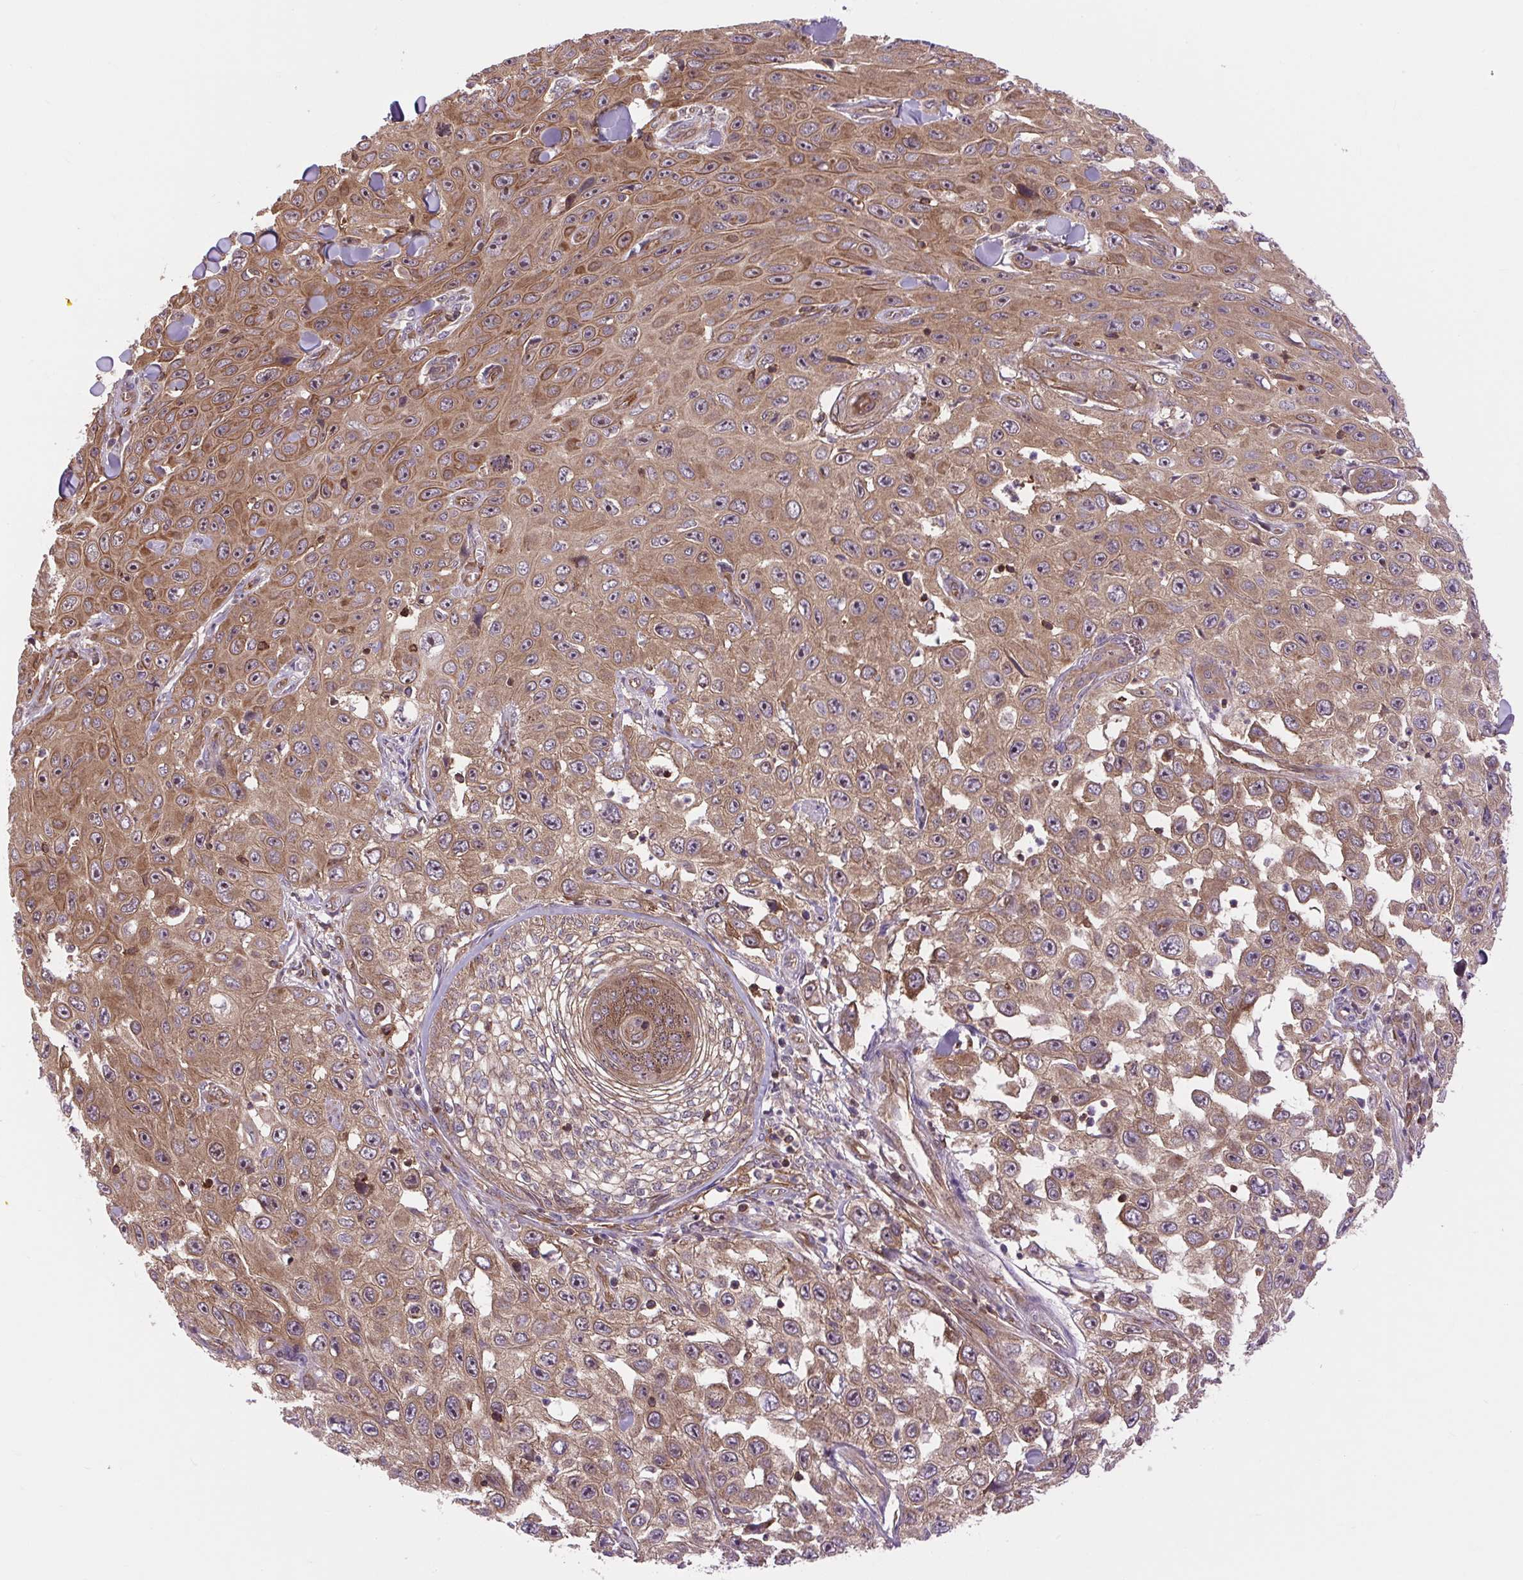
{"staining": {"intensity": "strong", "quantity": ">75%", "location": "cytoplasmic/membranous,nuclear"}, "tissue": "skin cancer", "cell_type": "Tumor cells", "image_type": "cancer", "snomed": [{"axis": "morphology", "description": "Squamous cell carcinoma, NOS"}, {"axis": "topography", "description": "Skin"}], "caption": "Immunohistochemical staining of squamous cell carcinoma (skin) shows strong cytoplasmic/membranous and nuclear protein expression in approximately >75% of tumor cells.", "gene": "PLCG1", "patient": {"sex": "male", "age": 82}}